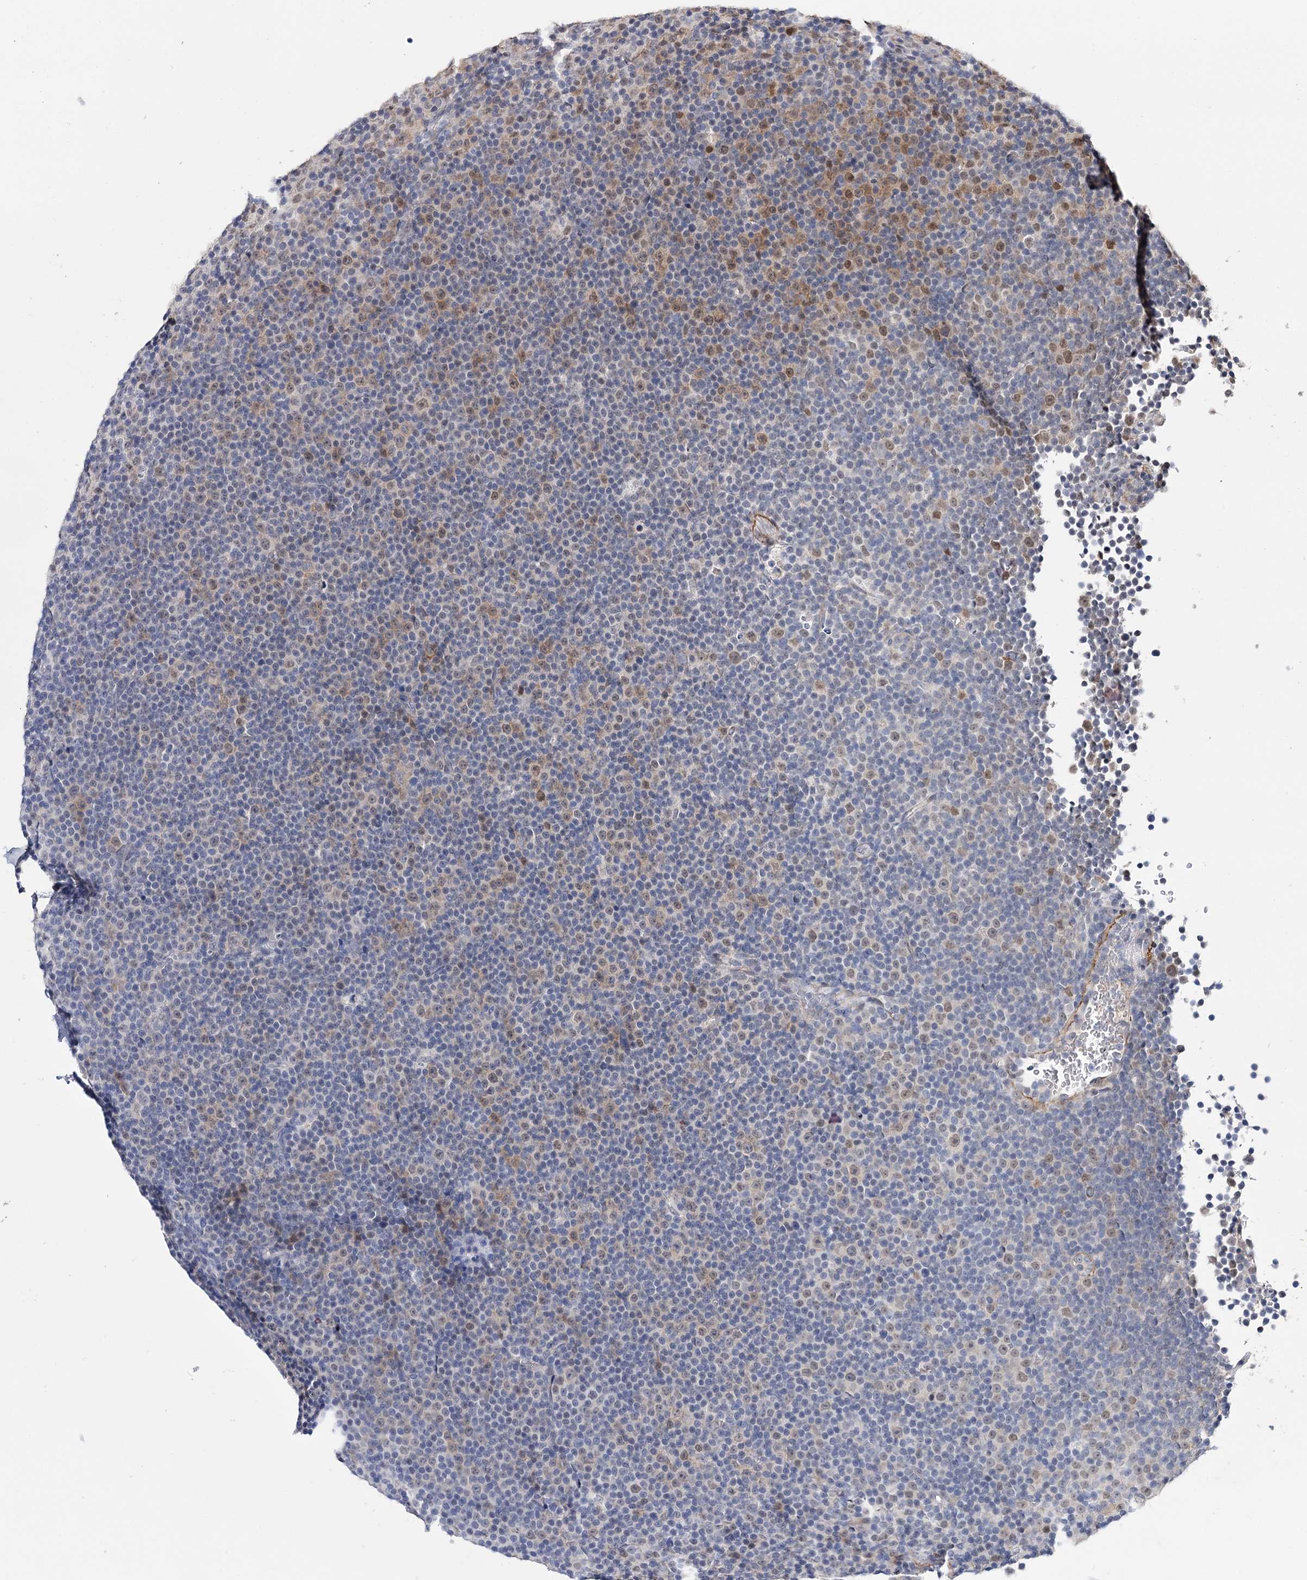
{"staining": {"intensity": "moderate", "quantity": "<25%", "location": "cytoplasmic/membranous,nuclear"}, "tissue": "lymphoma", "cell_type": "Tumor cells", "image_type": "cancer", "snomed": [{"axis": "morphology", "description": "Malignant lymphoma, non-Hodgkin's type, Low grade"}, {"axis": "topography", "description": "Lymph node"}], "caption": "Low-grade malignant lymphoma, non-Hodgkin's type tissue reveals moderate cytoplasmic/membranous and nuclear staining in approximately <25% of tumor cells, visualized by immunohistochemistry. (Stains: DAB in brown, nuclei in blue, Microscopy: brightfield microscopy at high magnification).", "gene": "CFAP46", "patient": {"sex": "female", "age": 67}}